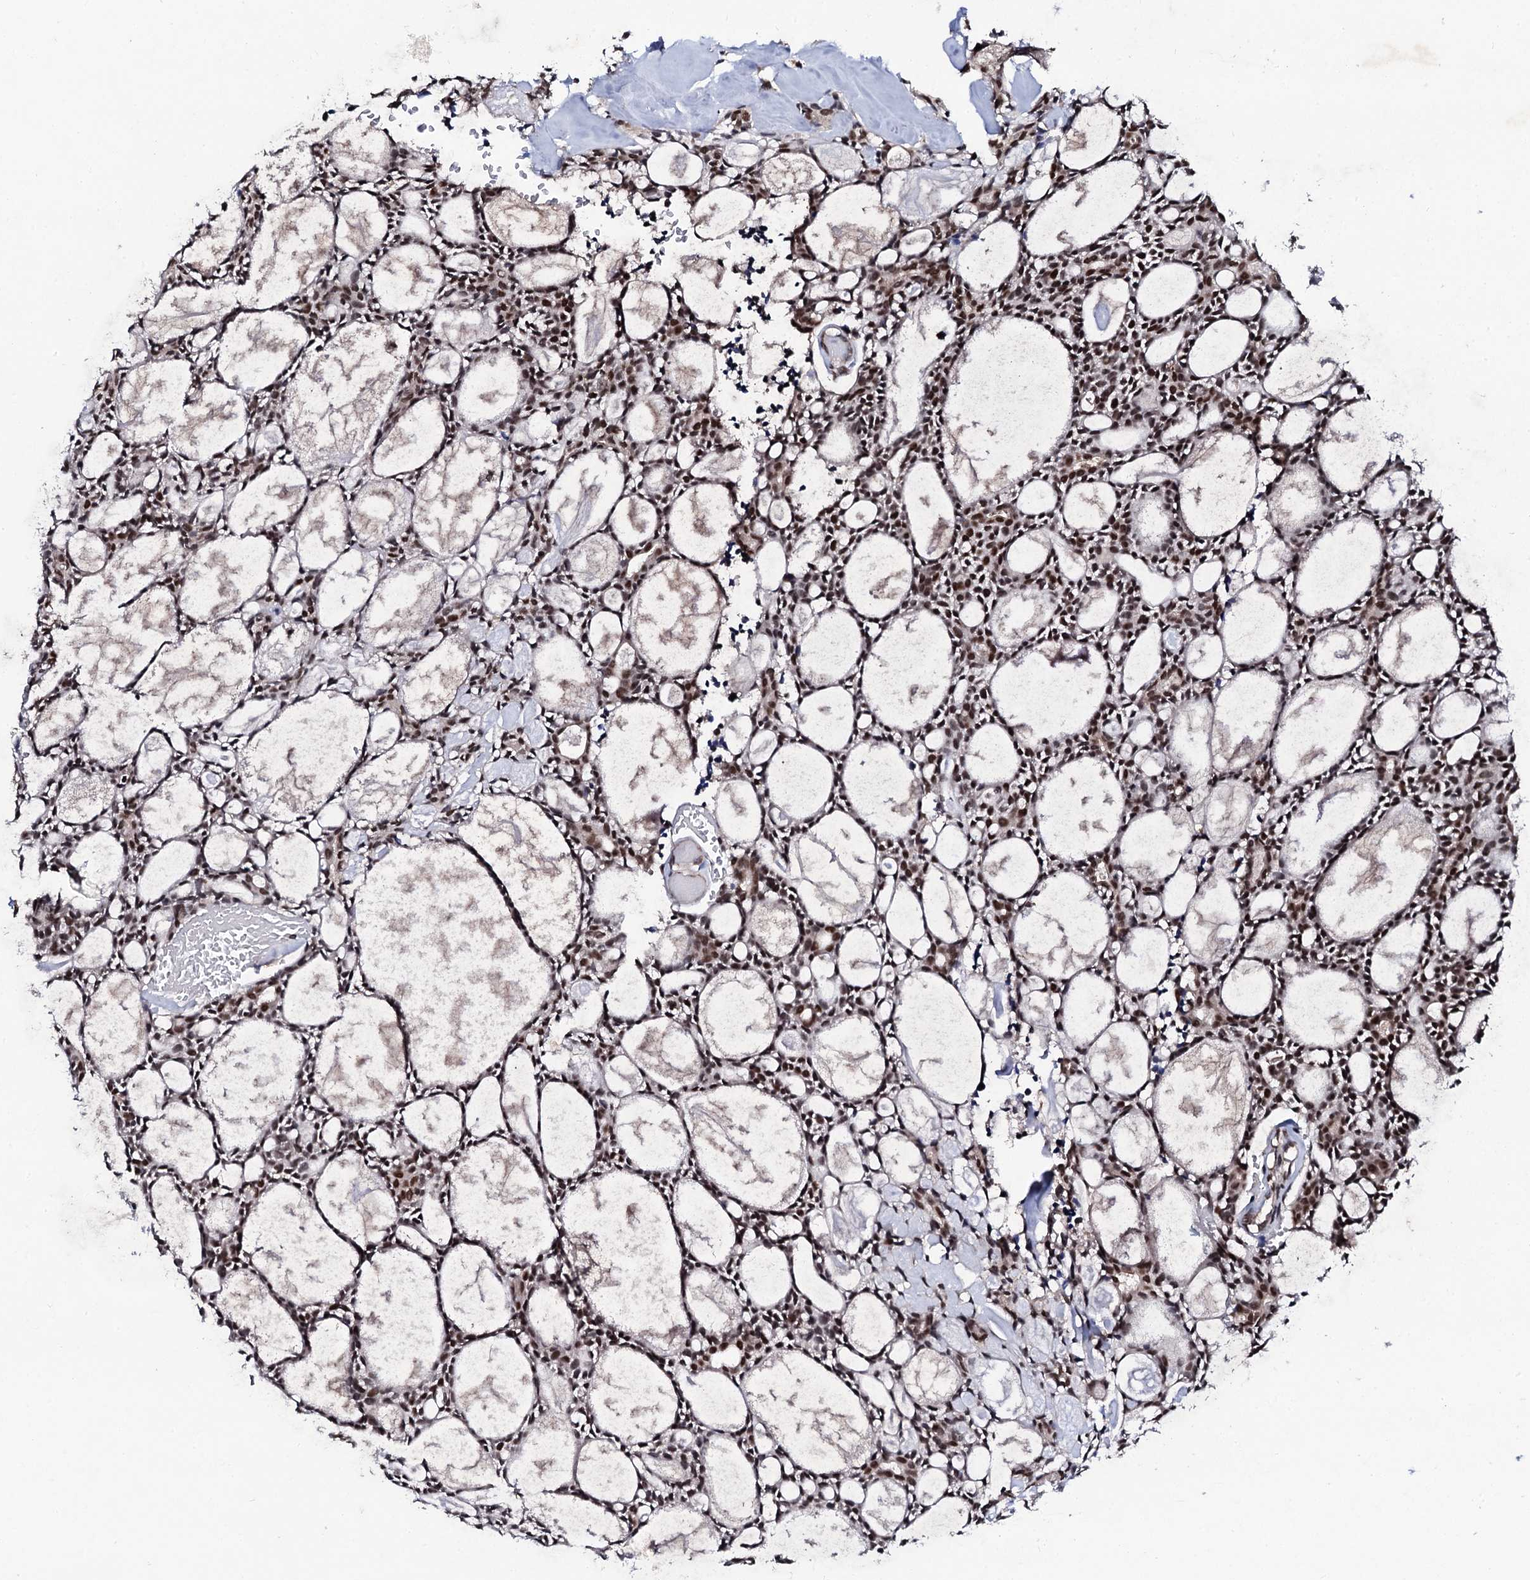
{"staining": {"intensity": "strong", "quantity": ">75%", "location": "nuclear"}, "tissue": "head and neck cancer", "cell_type": "Tumor cells", "image_type": "cancer", "snomed": [{"axis": "morphology", "description": "Adenocarcinoma, NOS"}, {"axis": "topography", "description": "Salivary gland"}, {"axis": "topography", "description": "Head-Neck"}], "caption": "Adenocarcinoma (head and neck) was stained to show a protein in brown. There is high levels of strong nuclear staining in about >75% of tumor cells.", "gene": "CSTF3", "patient": {"sex": "male", "age": 55}}